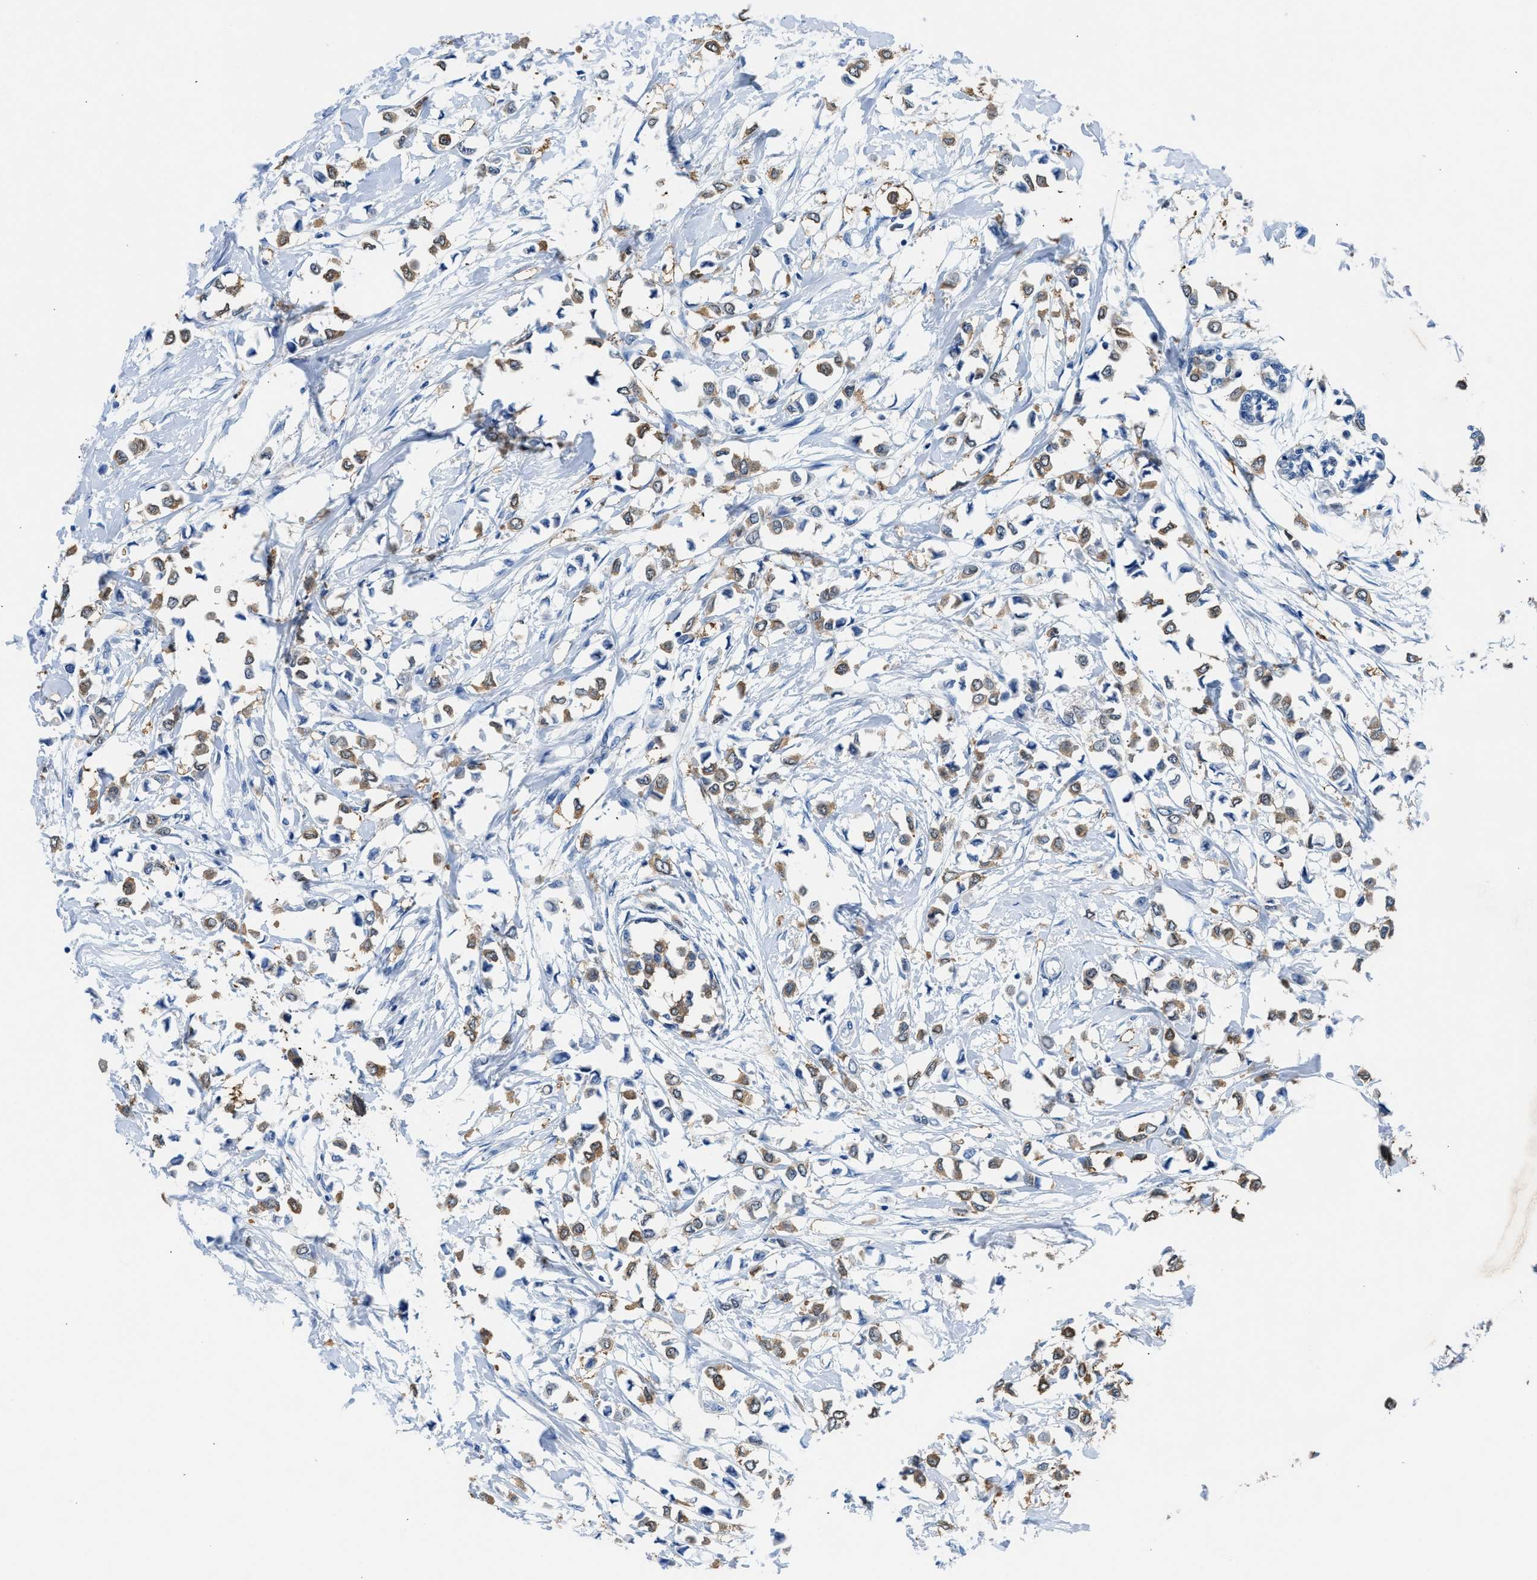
{"staining": {"intensity": "moderate", "quantity": ">75%", "location": "cytoplasmic/membranous"}, "tissue": "breast cancer", "cell_type": "Tumor cells", "image_type": "cancer", "snomed": [{"axis": "morphology", "description": "Lobular carcinoma"}, {"axis": "topography", "description": "Breast"}], "caption": "Protein staining of breast cancer (lobular carcinoma) tissue demonstrates moderate cytoplasmic/membranous staining in approximately >75% of tumor cells.", "gene": "FADS6", "patient": {"sex": "female", "age": 51}}